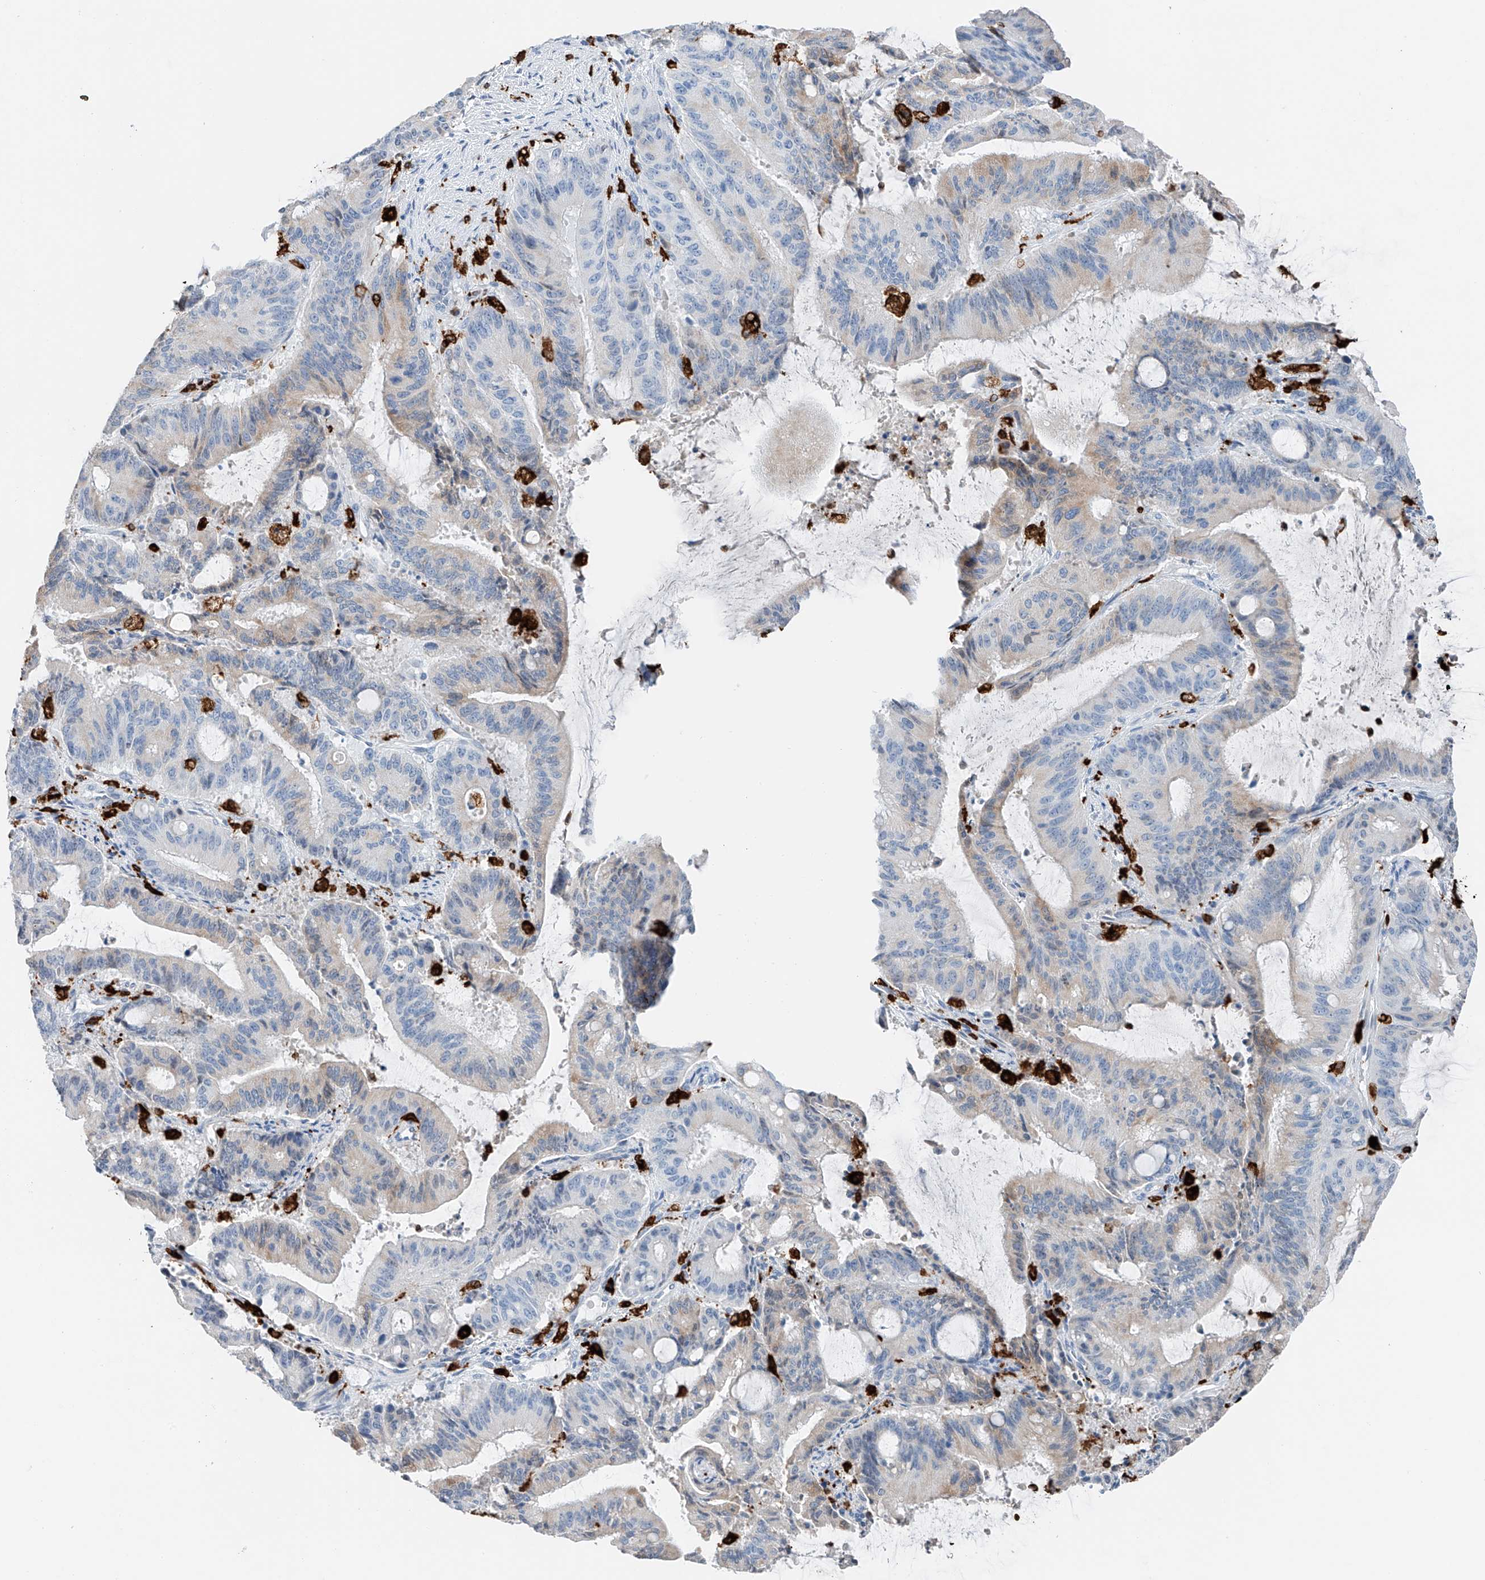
{"staining": {"intensity": "weak", "quantity": "<25%", "location": "cytoplasmic/membranous"}, "tissue": "liver cancer", "cell_type": "Tumor cells", "image_type": "cancer", "snomed": [{"axis": "morphology", "description": "Normal tissue, NOS"}, {"axis": "morphology", "description": "Cholangiocarcinoma"}, {"axis": "topography", "description": "Liver"}, {"axis": "topography", "description": "Peripheral nerve tissue"}], "caption": "A high-resolution image shows immunohistochemistry (IHC) staining of liver cholangiocarcinoma, which demonstrates no significant positivity in tumor cells.", "gene": "TBXAS1", "patient": {"sex": "female", "age": 73}}